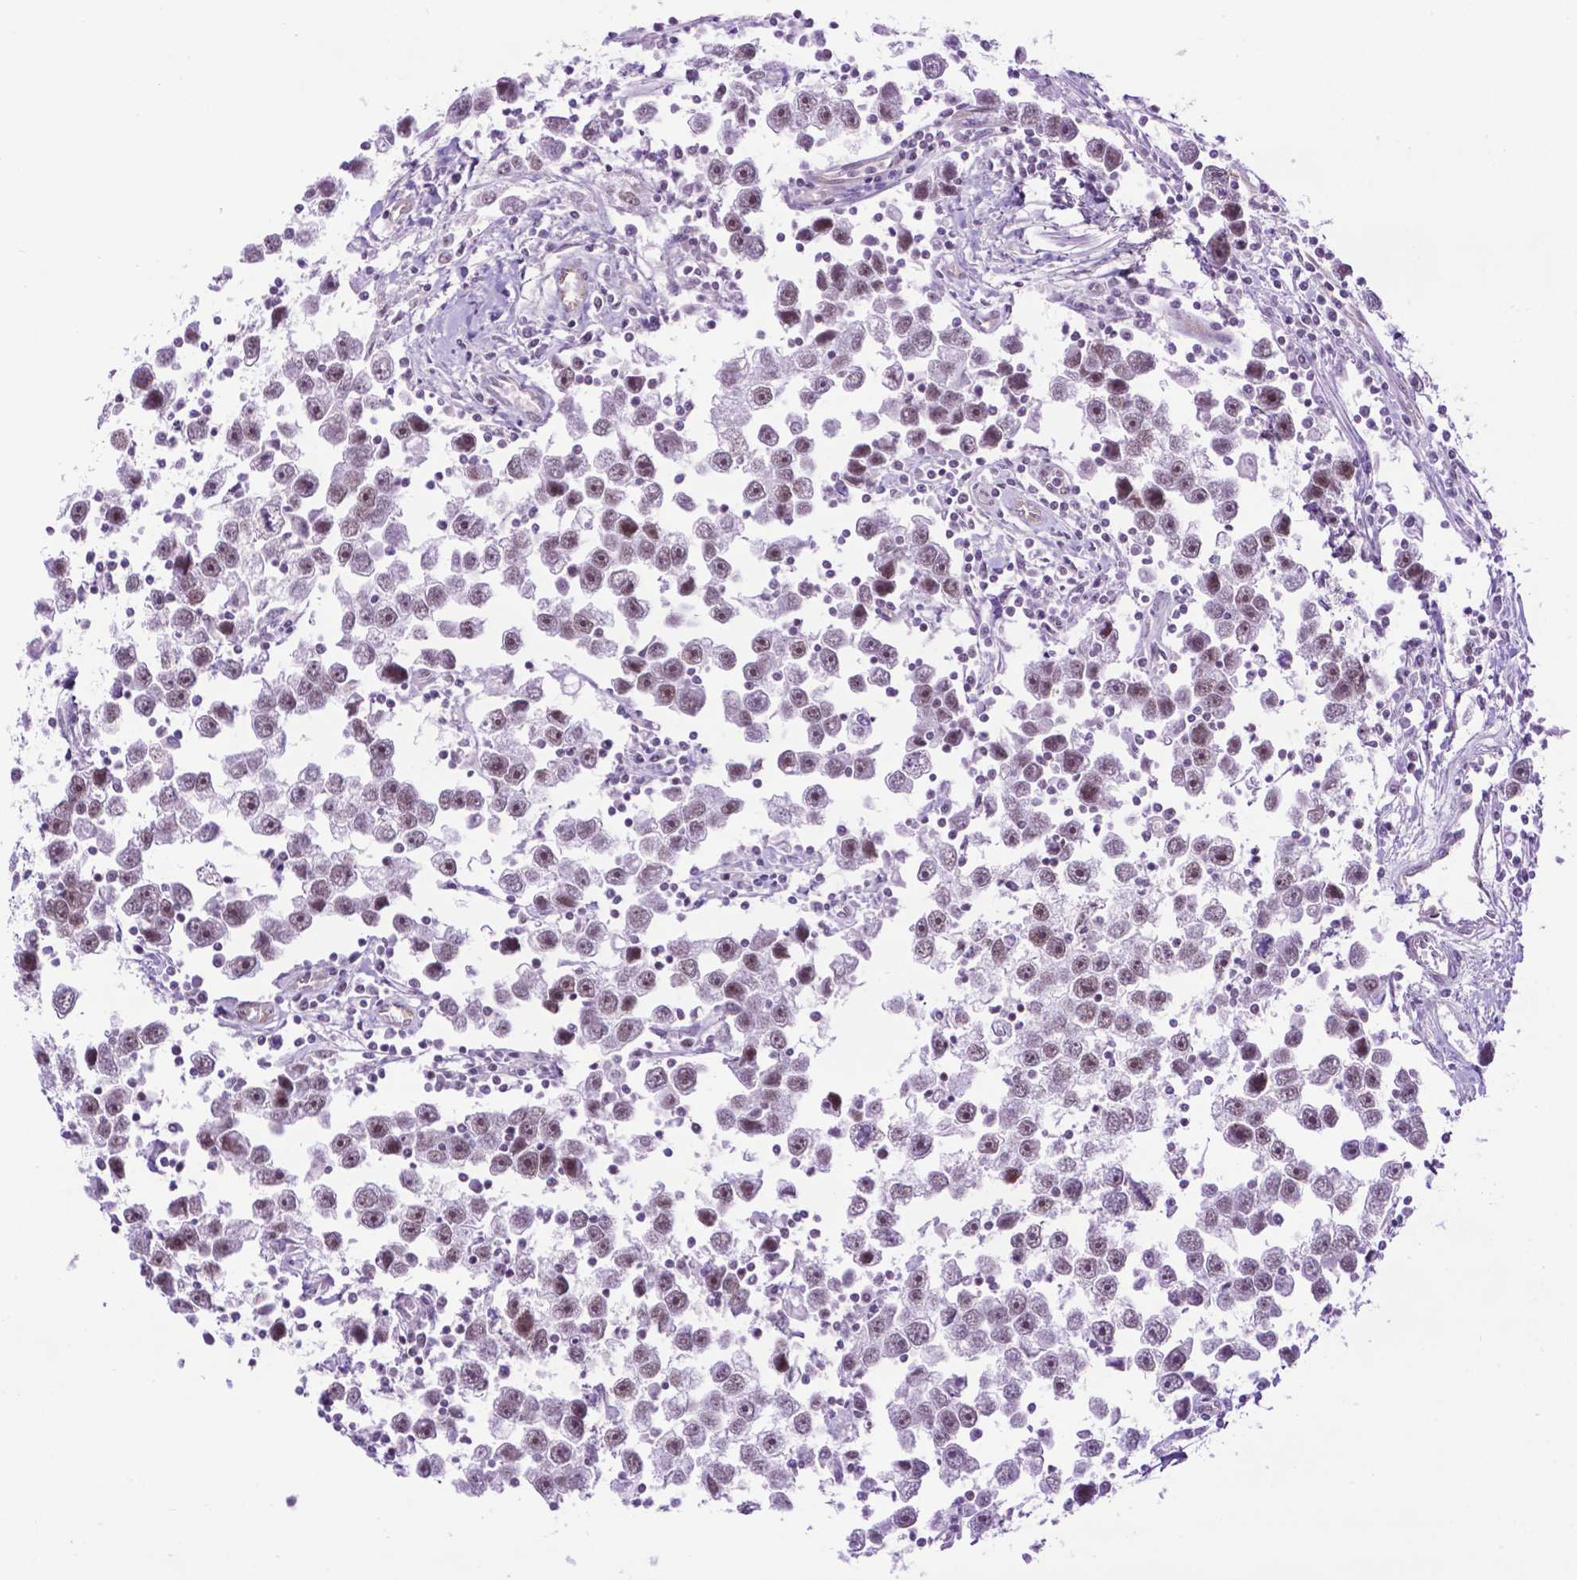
{"staining": {"intensity": "moderate", "quantity": "25%-75%", "location": "nuclear"}, "tissue": "testis cancer", "cell_type": "Tumor cells", "image_type": "cancer", "snomed": [{"axis": "morphology", "description": "Seminoma, NOS"}, {"axis": "topography", "description": "Testis"}], "caption": "Protein staining of testis seminoma tissue exhibits moderate nuclear staining in about 25%-75% of tumor cells.", "gene": "TACSTD2", "patient": {"sex": "male", "age": 30}}